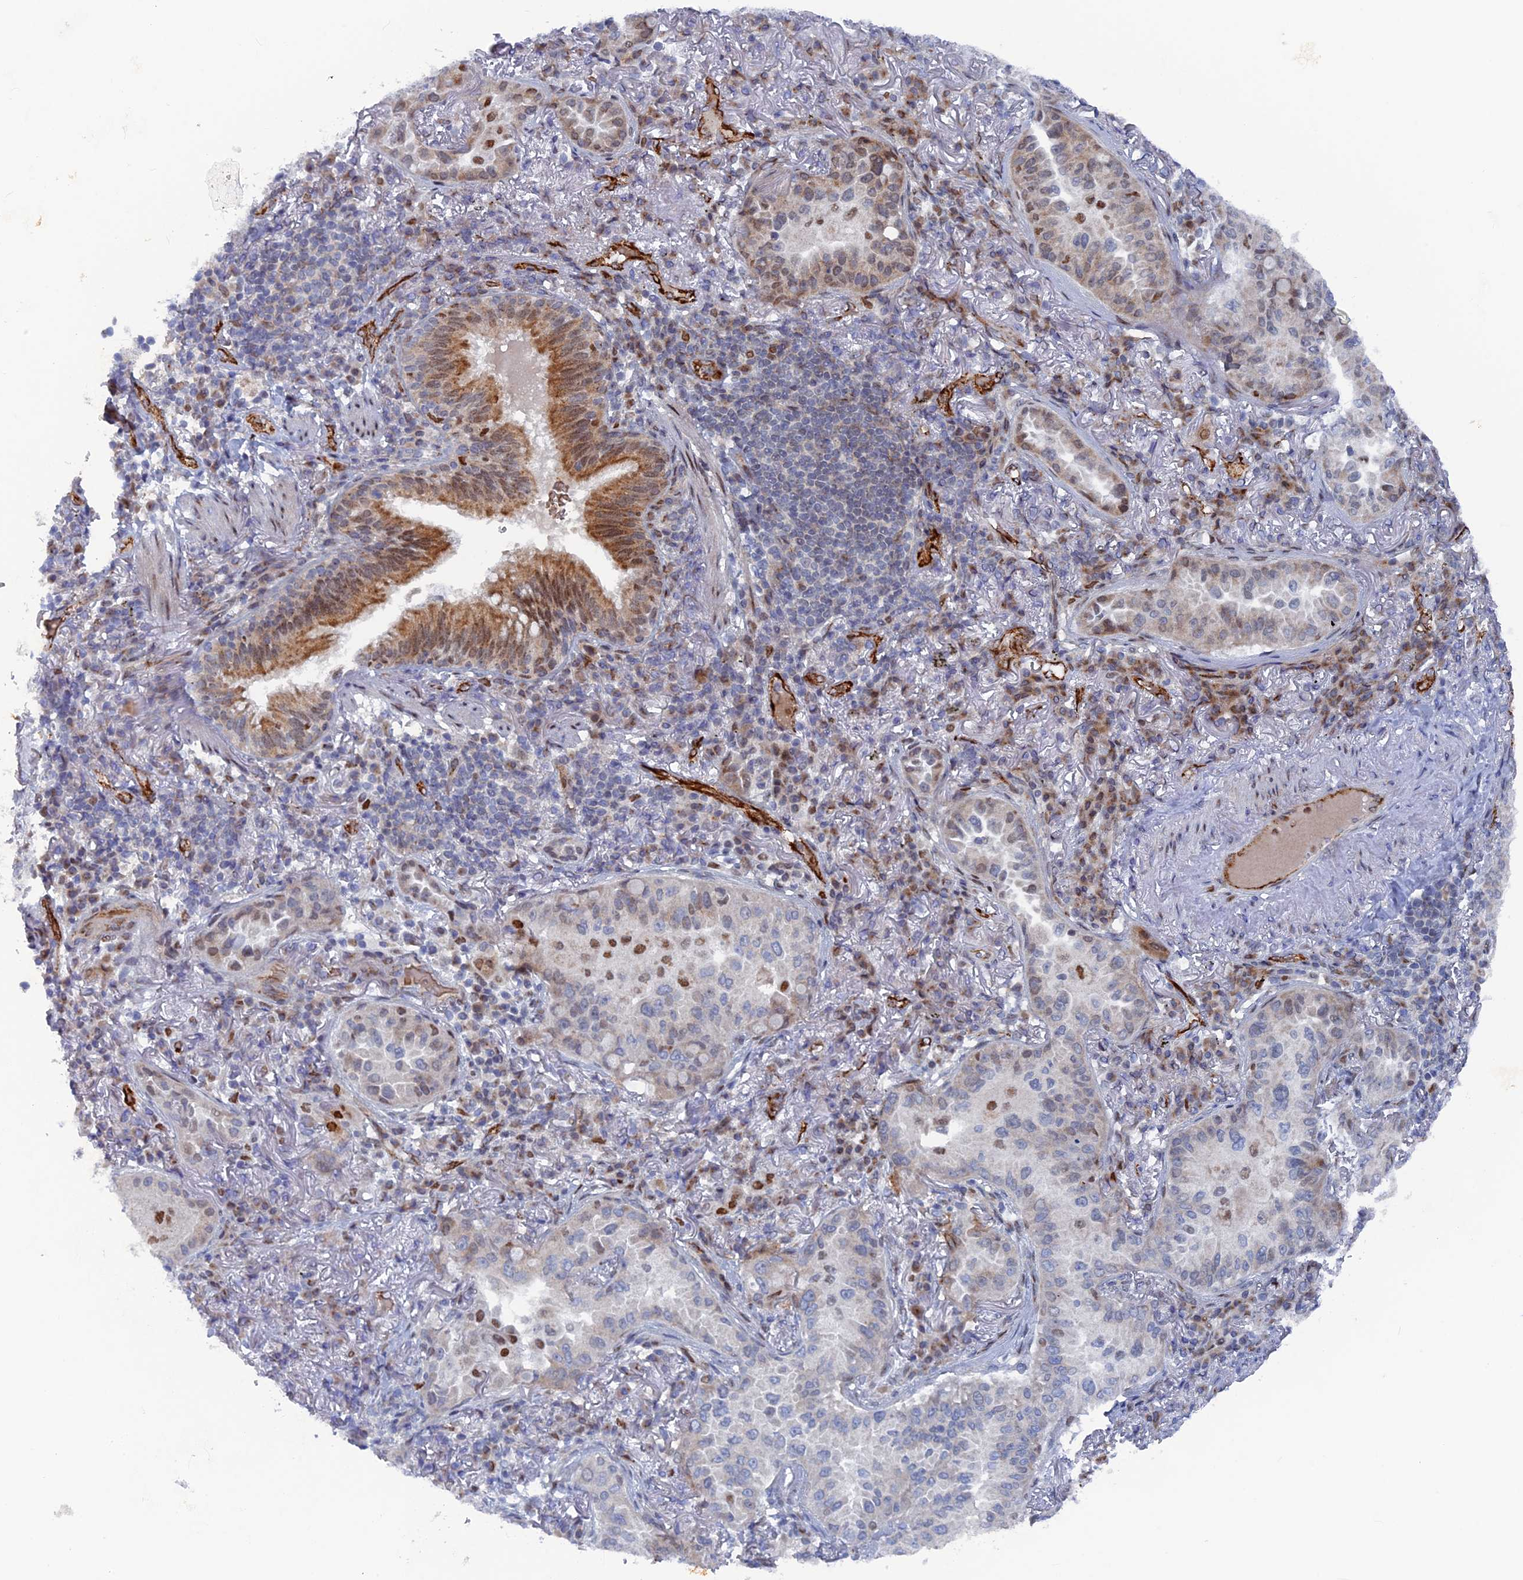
{"staining": {"intensity": "moderate", "quantity": "<25%", "location": "cytoplasmic/membranous,nuclear"}, "tissue": "lung cancer", "cell_type": "Tumor cells", "image_type": "cancer", "snomed": [{"axis": "morphology", "description": "Adenocarcinoma, NOS"}, {"axis": "topography", "description": "Lung"}], "caption": "An IHC micrograph of neoplastic tissue is shown. Protein staining in brown shows moderate cytoplasmic/membranous and nuclear positivity in lung cancer within tumor cells. The staining is performed using DAB brown chromogen to label protein expression. The nuclei are counter-stained blue using hematoxylin.", "gene": "SH3D21", "patient": {"sex": "female", "age": 69}}